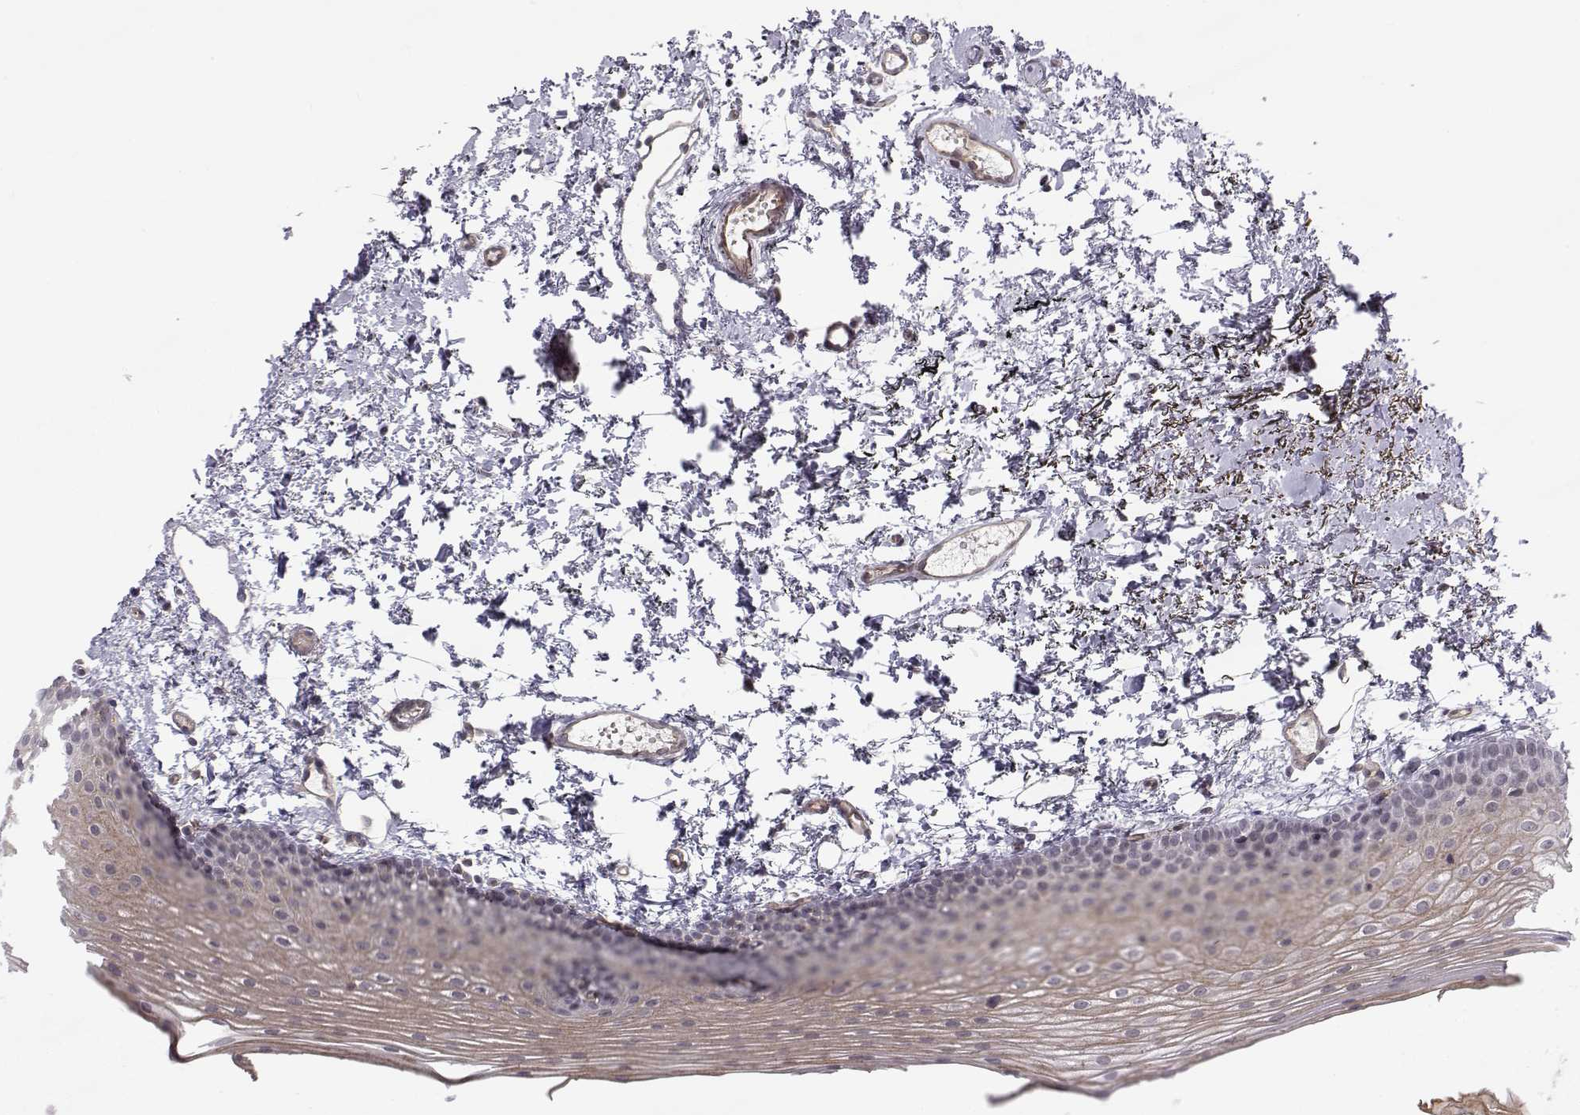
{"staining": {"intensity": "weak", "quantity": ">75%", "location": "cytoplasmic/membranous"}, "tissue": "oral mucosa", "cell_type": "Squamous epithelial cells", "image_type": "normal", "snomed": [{"axis": "morphology", "description": "Normal tissue, NOS"}, {"axis": "topography", "description": "Oral tissue"}], "caption": "Squamous epithelial cells exhibit low levels of weak cytoplasmic/membranous positivity in about >75% of cells in benign oral mucosa. The staining is performed using DAB brown chromogen to label protein expression. The nuclei are counter-stained blue using hematoxylin.", "gene": "KIF13B", "patient": {"sex": "female", "age": 57}}